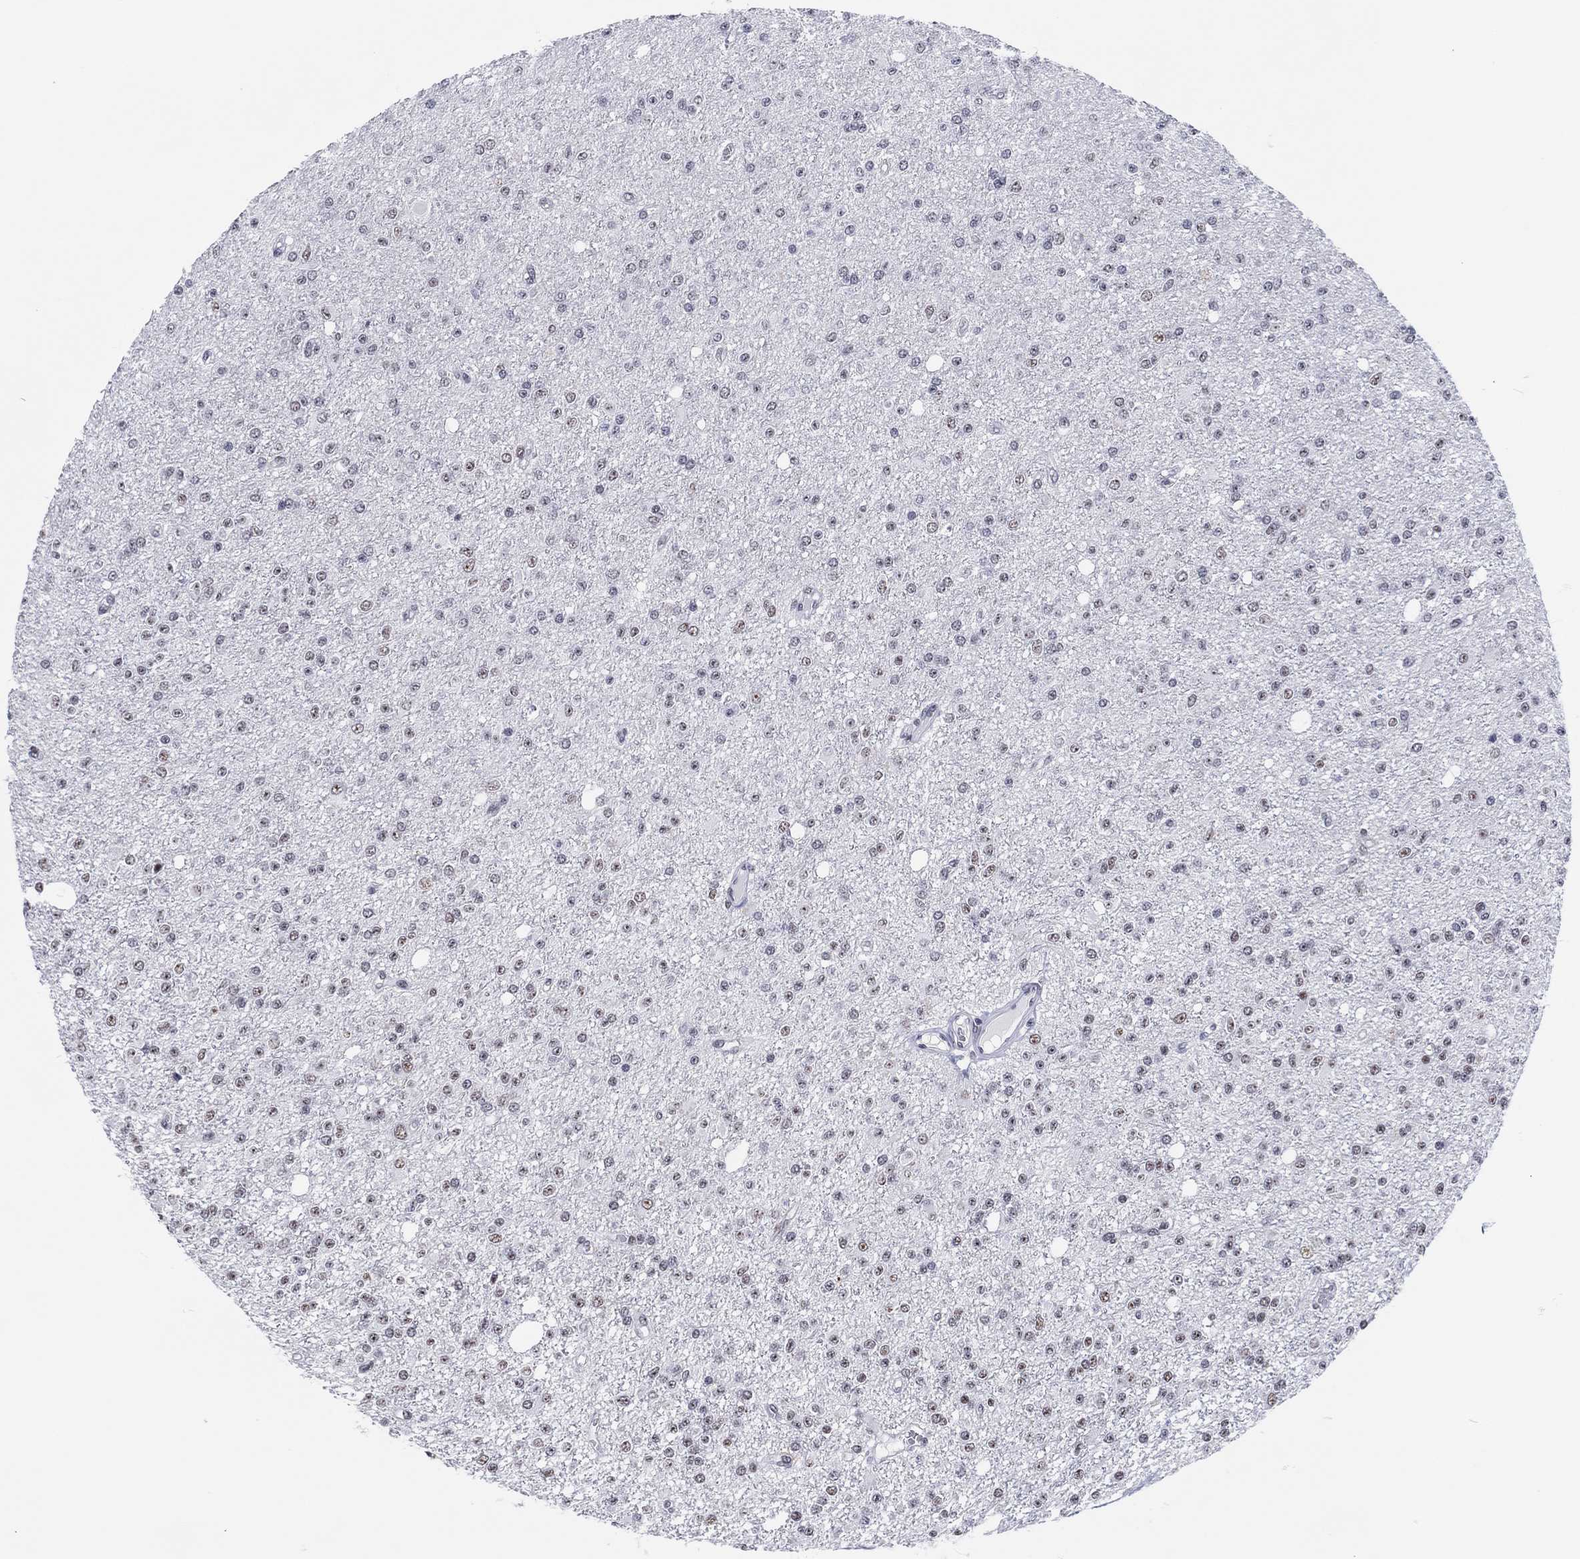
{"staining": {"intensity": "negative", "quantity": "none", "location": "none"}, "tissue": "glioma", "cell_type": "Tumor cells", "image_type": "cancer", "snomed": [{"axis": "morphology", "description": "Glioma, malignant, Low grade"}, {"axis": "topography", "description": "Brain"}], "caption": "This is an immunohistochemistry image of malignant glioma (low-grade). There is no positivity in tumor cells.", "gene": "MAPK8IP1", "patient": {"sex": "female", "age": 45}}